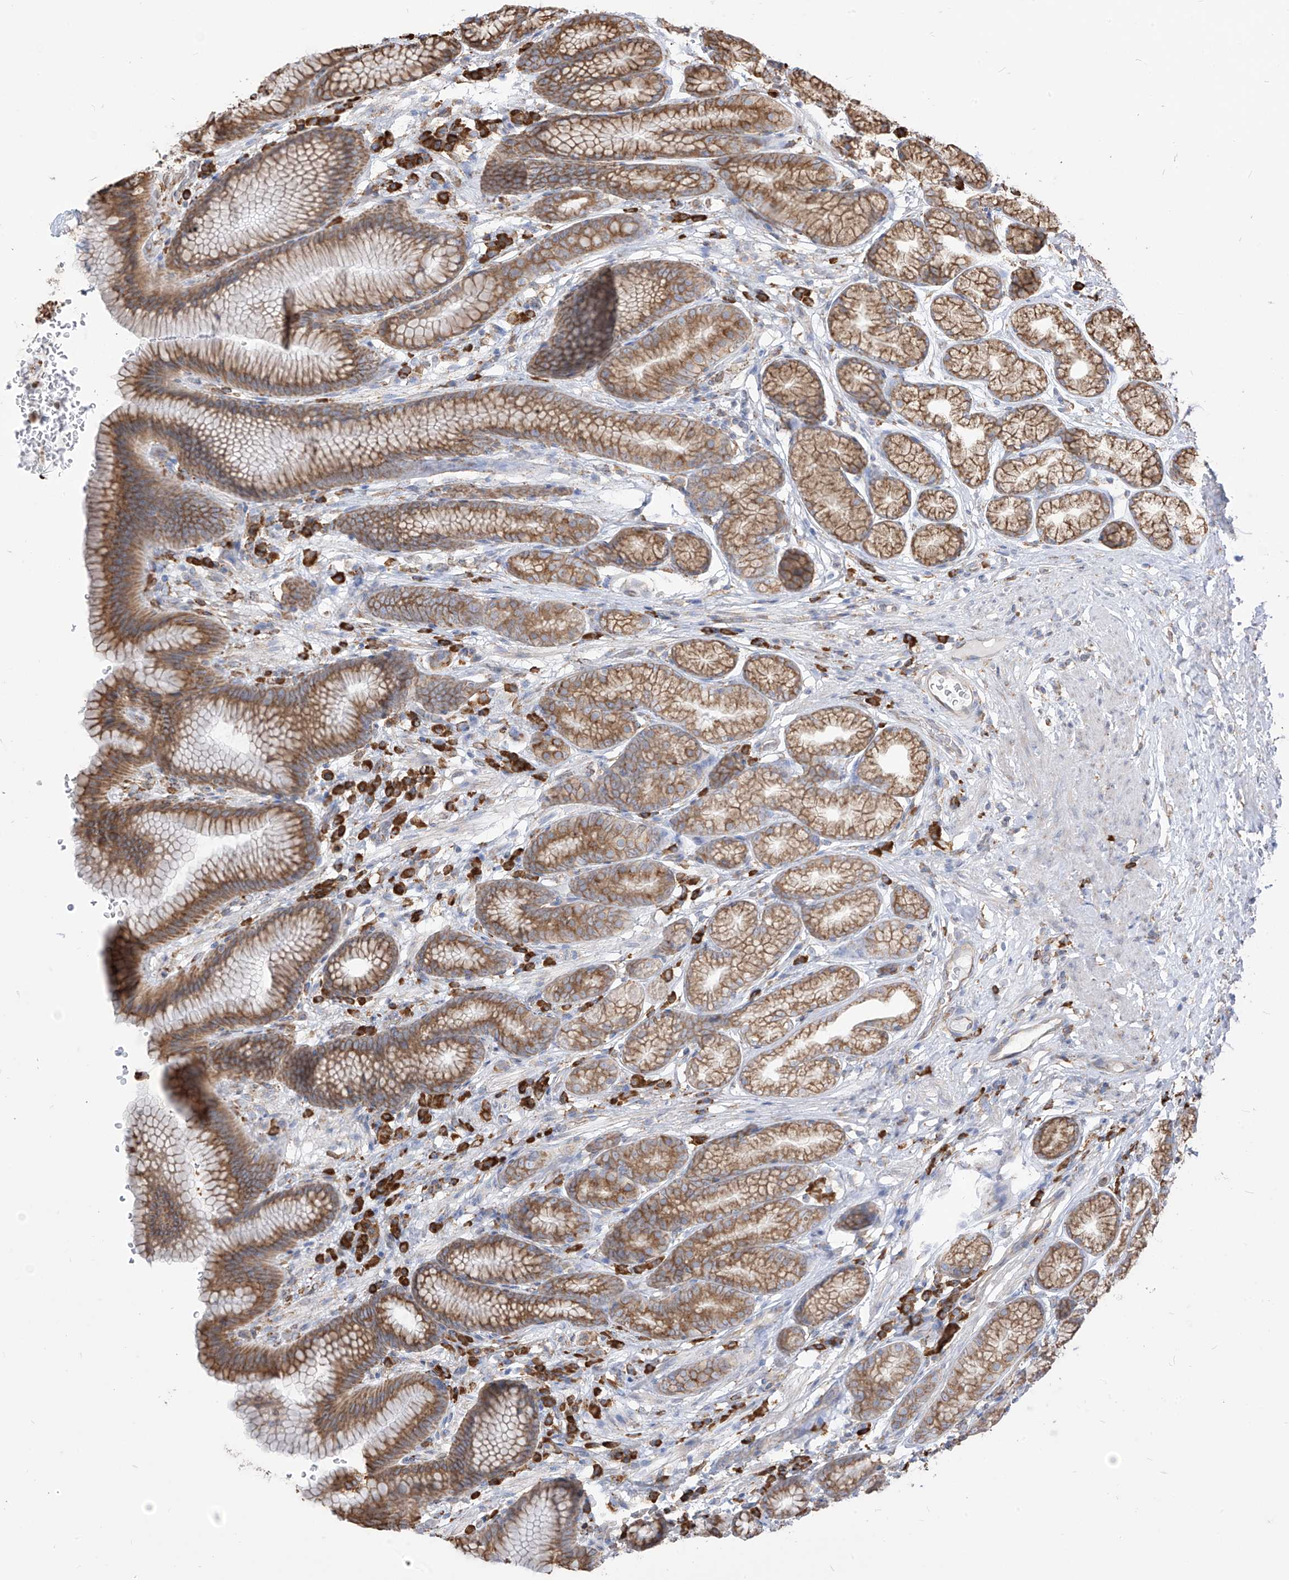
{"staining": {"intensity": "strong", "quantity": "25%-75%", "location": "cytoplasmic/membranous"}, "tissue": "stomach", "cell_type": "Glandular cells", "image_type": "normal", "snomed": [{"axis": "morphology", "description": "Normal tissue, NOS"}, {"axis": "topography", "description": "Stomach"}], "caption": "High-power microscopy captured an immunohistochemistry (IHC) photomicrograph of unremarkable stomach, revealing strong cytoplasmic/membranous staining in about 25%-75% of glandular cells.", "gene": "PDIA6", "patient": {"sex": "male", "age": 42}}